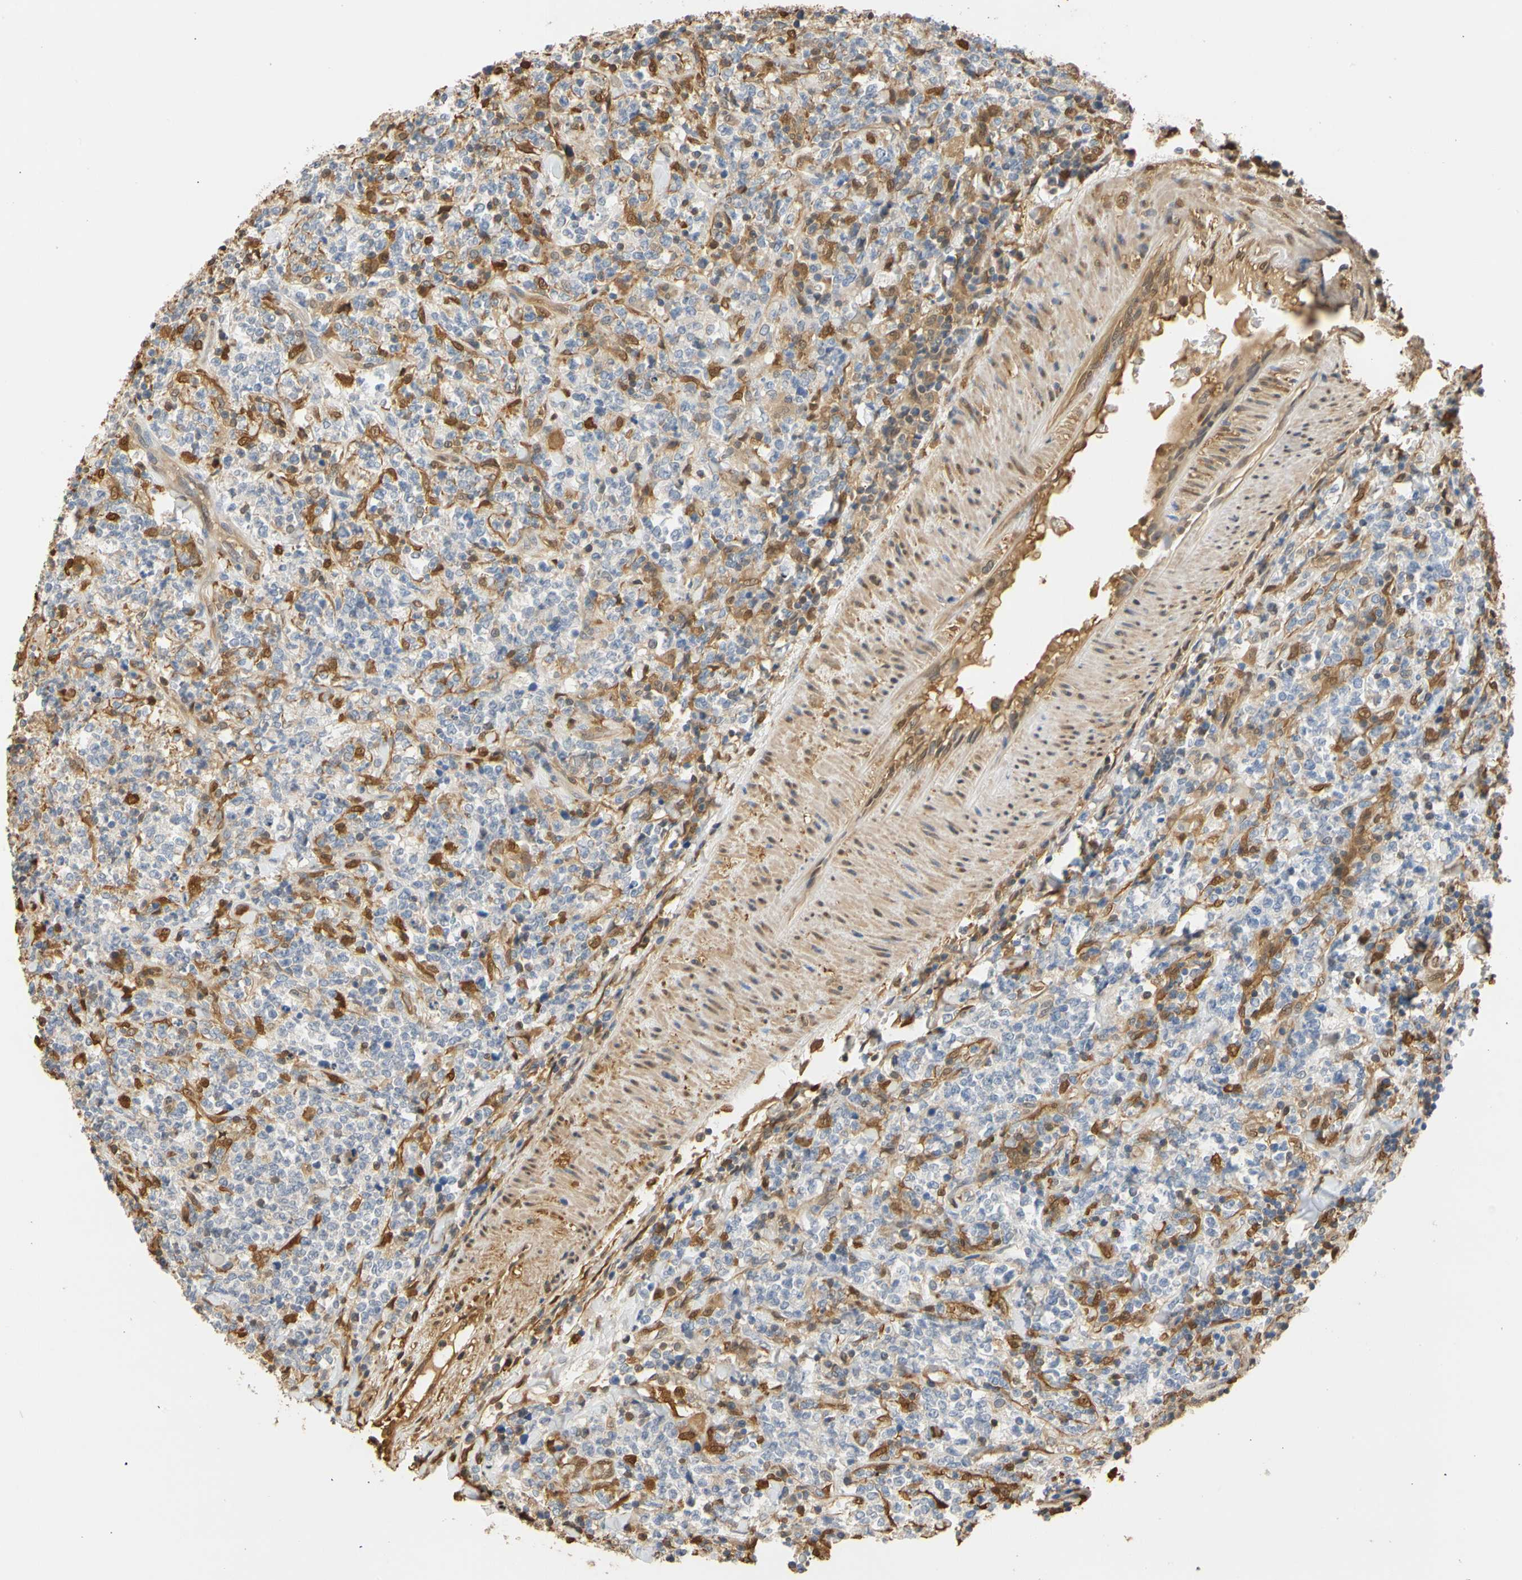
{"staining": {"intensity": "negative", "quantity": "none", "location": "none"}, "tissue": "lymphoma", "cell_type": "Tumor cells", "image_type": "cancer", "snomed": [{"axis": "morphology", "description": "Malignant lymphoma, non-Hodgkin's type, High grade"}, {"axis": "topography", "description": "Soft tissue"}], "caption": "Tumor cells are negative for brown protein staining in malignant lymphoma, non-Hodgkin's type (high-grade).", "gene": "S100A6", "patient": {"sex": "male", "age": 18}}